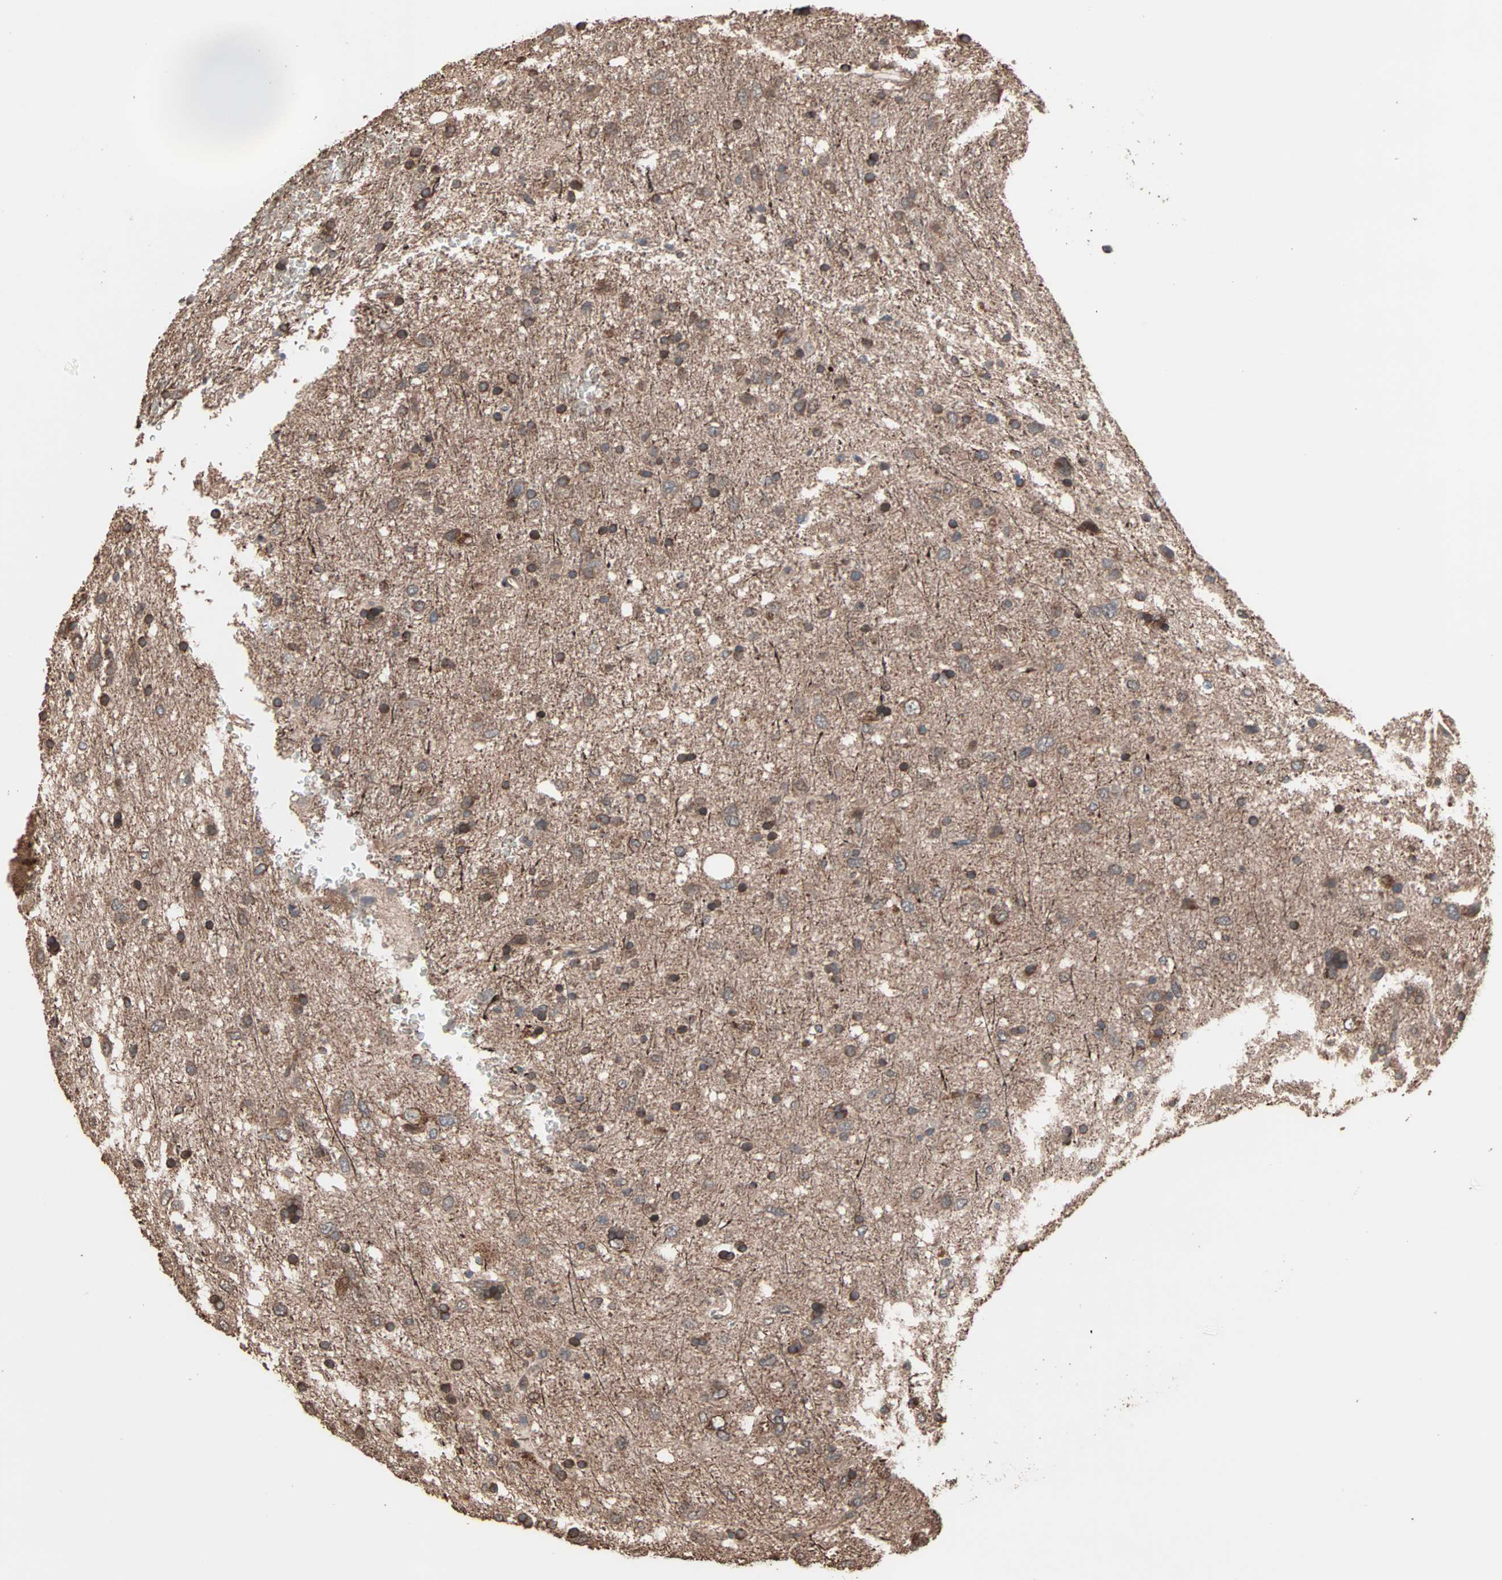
{"staining": {"intensity": "moderate", "quantity": ">75%", "location": "cytoplasmic/membranous"}, "tissue": "glioma", "cell_type": "Tumor cells", "image_type": "cancer", "snomed": [{"axis": "morphology", "description": "Glioma, malignant, Low grade"}, {"axis": "topography", "description": "Brain"}], "caption": "Brown immunohistochemical staining in glioma displays moderate cytoplasmic/membranous positivity in approximately >75% of tumor cells.", "gene": "MRPL2", "patient": {"sex": "male", "age": 77}}